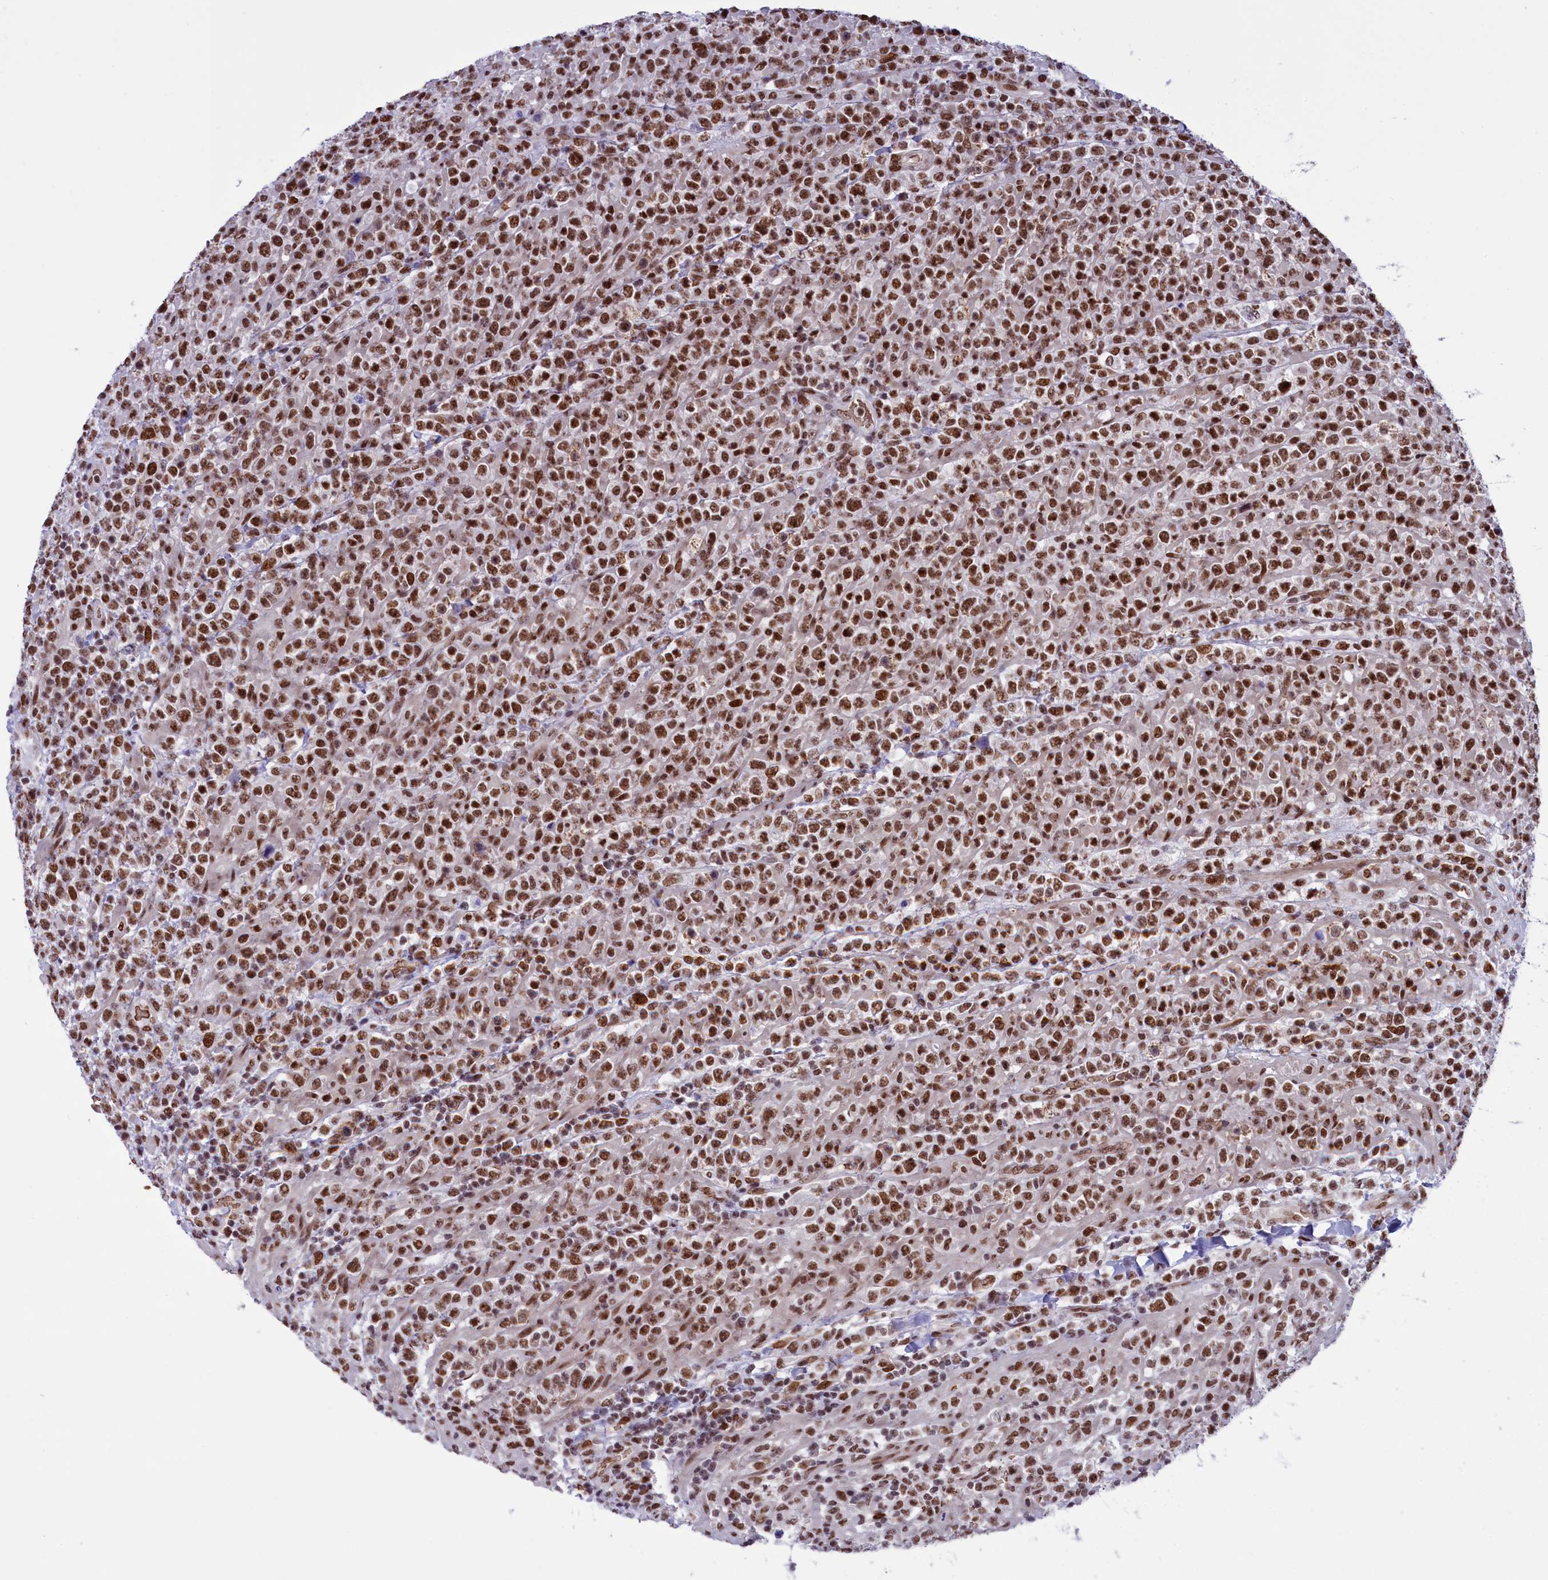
{"staining": {"intensity": "moderate", "quantity": ">75%", "location": "nuclear"}, "tissue": "lymphoma", "cell_type": "Tumor cells", "image_type": "cancer", "snomed": [{"axis": "morphology", "description": "Malignant lymphoma, non-Hodgkin's type, High grade"}, {"axis": "topography", "description": "Colon"}], "caption": "A medium amount of moderate nuclear positivity is seen in approximately >75% of tumor cells in lymphoma tissue. (brown staining indicates protein expression, while blue staining denotes nuclei).", "gene": "MPHOSPH8", "patient": {"sex": "female", "age": 53}}